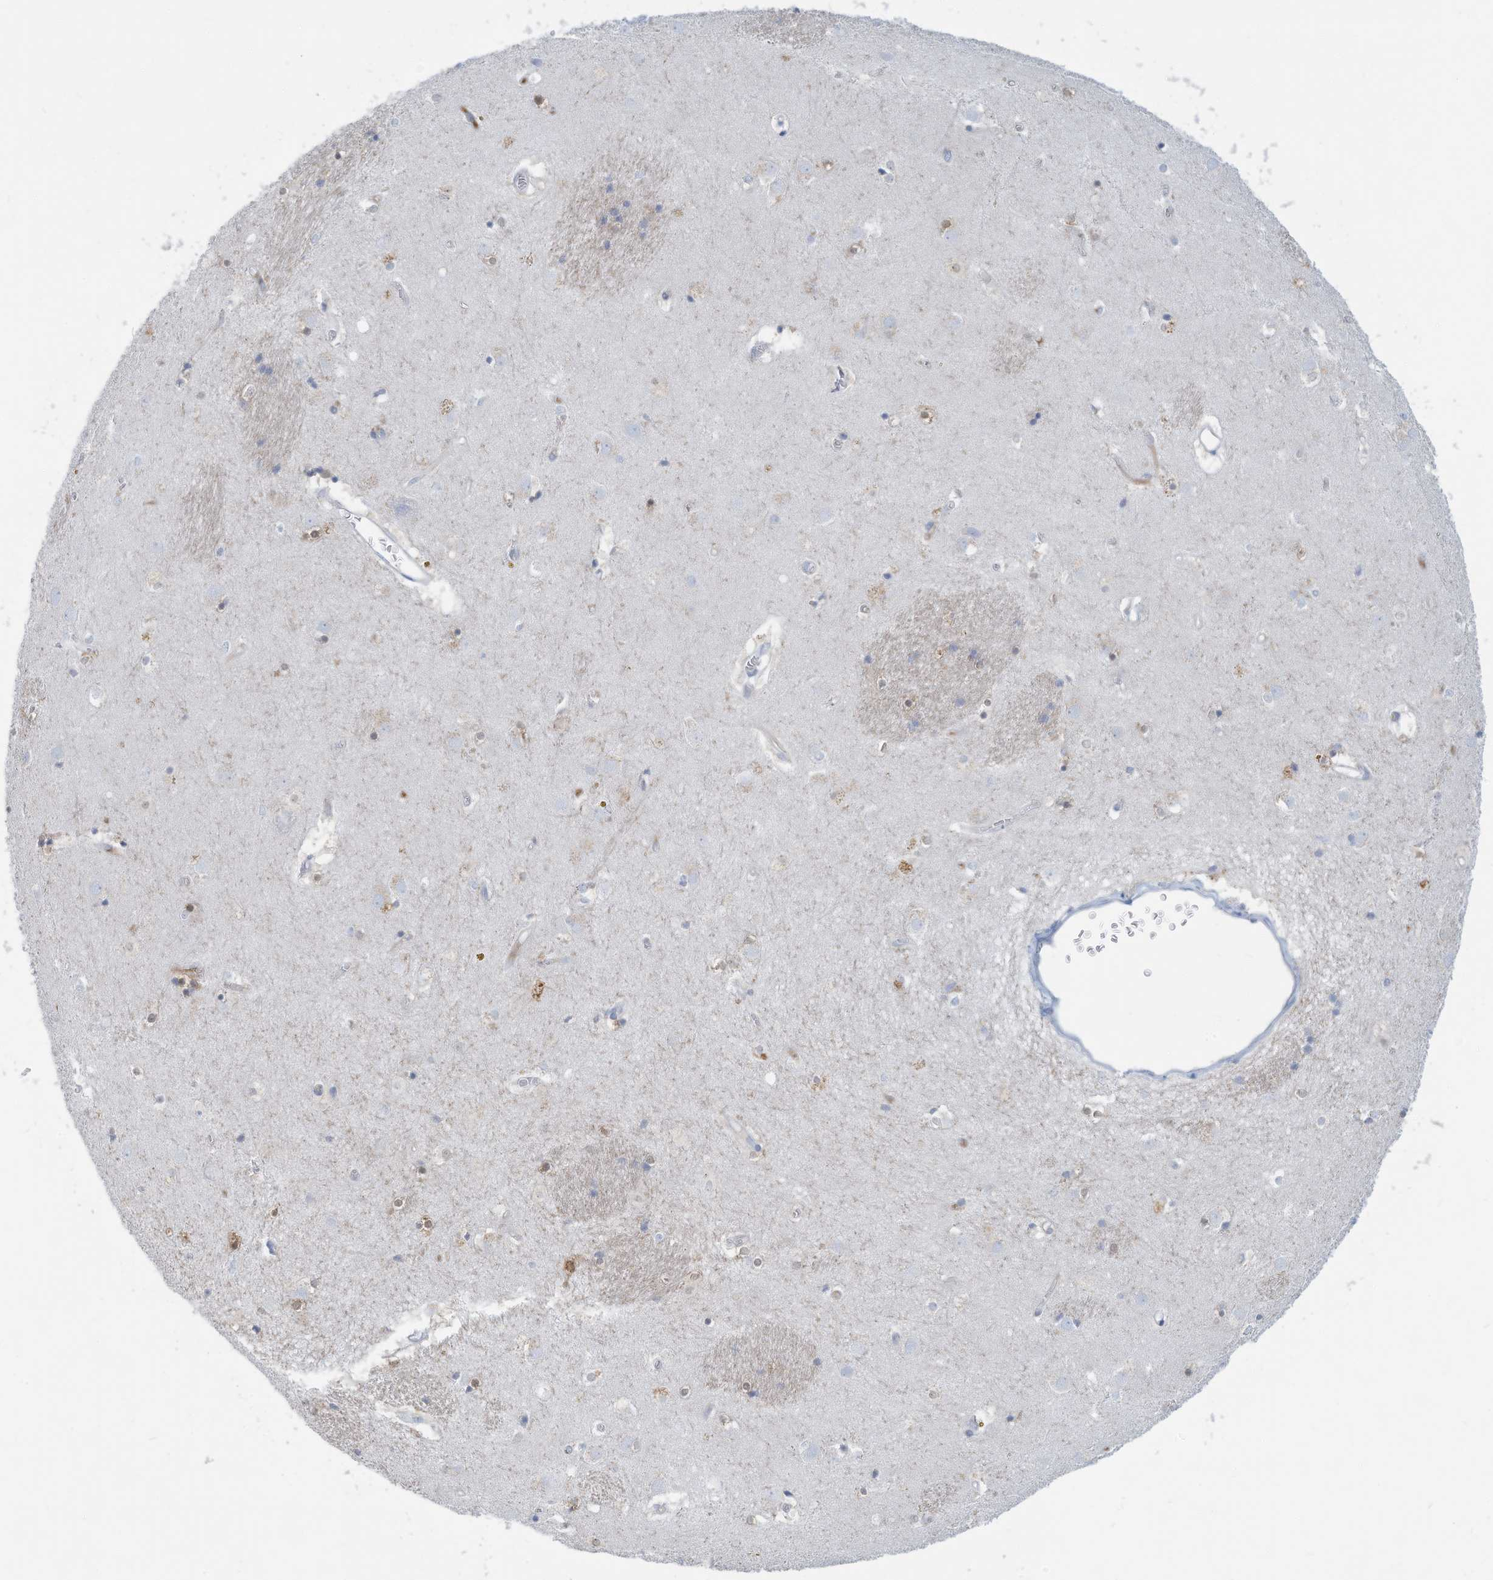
{"staining": {"intensity": "negative", "quantity": "none", "location": "none"}, "tissue": "caudate", "cell_type": "Glial cells", "image_type": "normal", "snomed": [{"axis": "morphology", "description": "Normal tissue, NOS"}, {"axis": "topography", "description": "Lateral ventricle wall"}], "caption": "DAB (3,3'-diaminobenzidine) immunohistochemical staining of normal caudate reveals no significant positivity in glial cells.", "gene": "ERI2", "patient": {"sex": "male", "age": 70}}